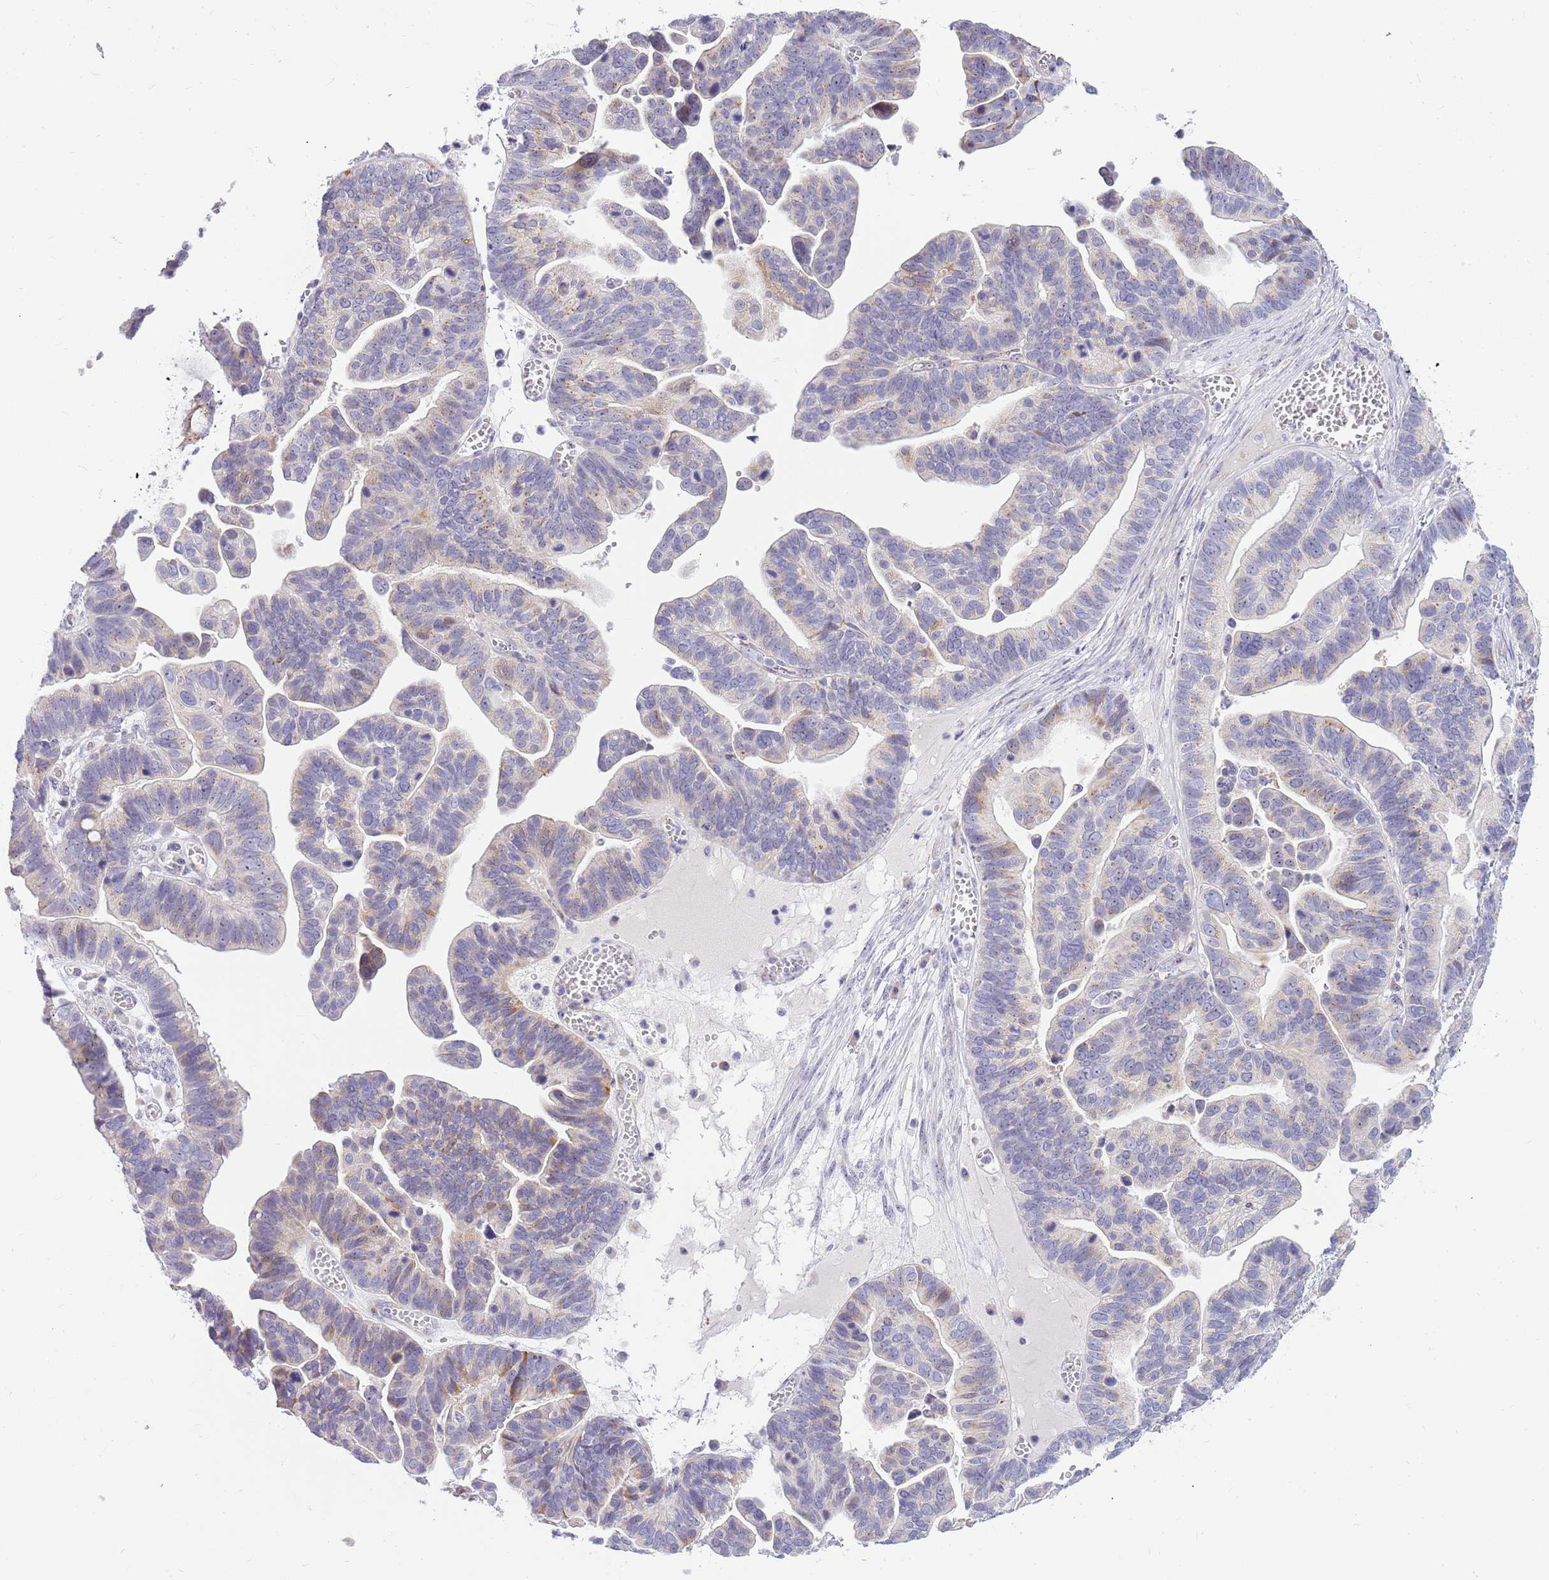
{"staining": {"intensity": "weak", "quantity": "<25%", "location": "cytoplasmic/membranous"}, "tissue": "ovarian cancer", "cell_type": "Tumor cells", "image_type": "cancer", "snomed": [{"axis": "morphology", "description": "Cystadenocarcinoma, serous, NOS"}, {"axis": "topography", "description": "Ovary"}], "caption": "This is an IHC micrograph of serous cystadenocarcinoma (ovarian). There is no staining in tumor cells.", "gene": "DNAJA3", "patient": {"sex": "female", "age": 56}}